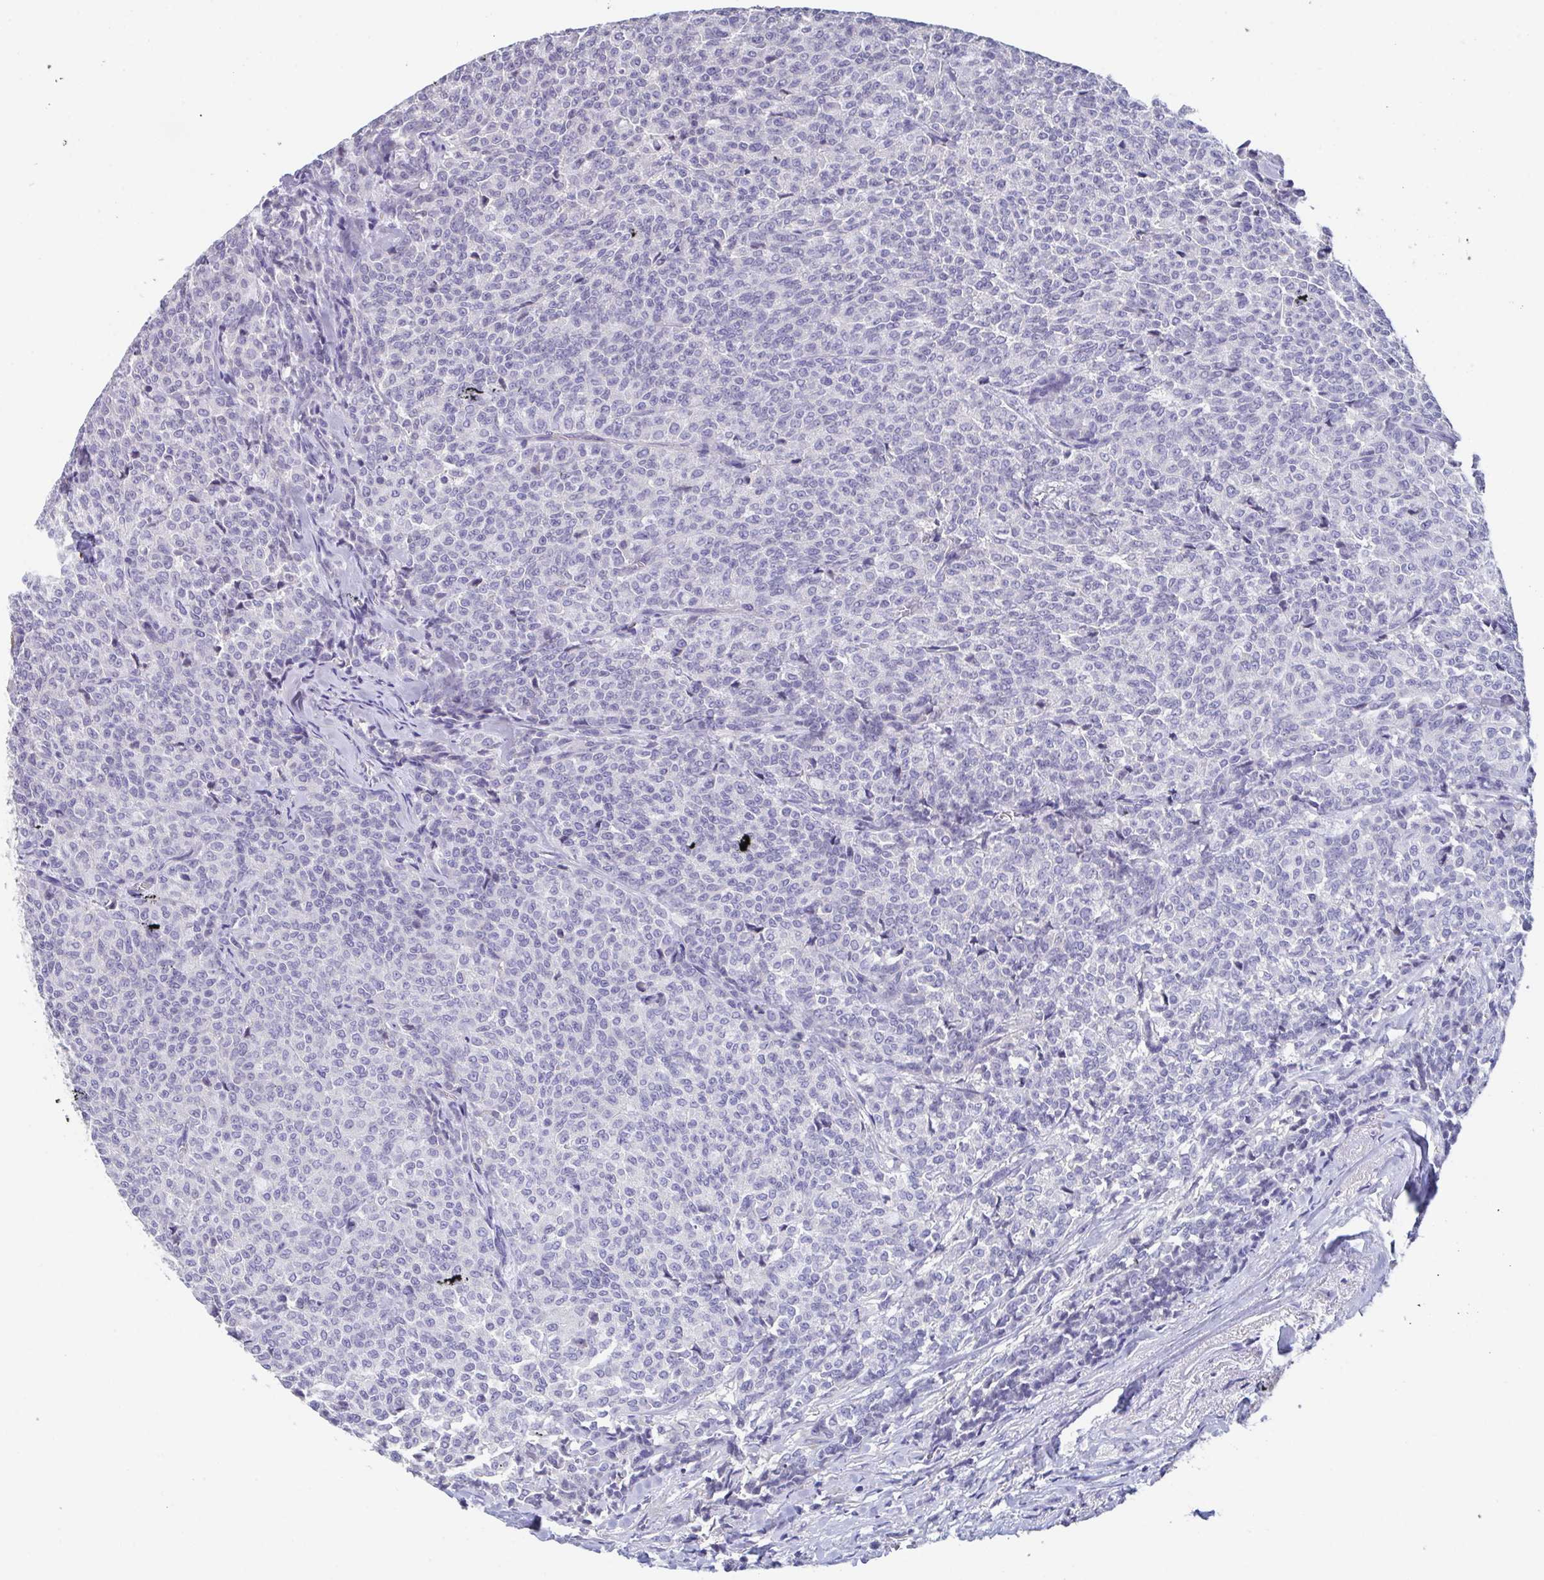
{"staining": {"intensity": "negative", "quantity": "none", "location": "none"}, "tissue": "breast cancer", "cell_type": "Tumor cells", "image_type": "cancer", "snomed": [{"axis": "morphology", "description": "Duct carcinoma"}, {"axis": "topography", "description": "Breast"}], "caption": "Breast cancer (invasive ductal carcinoma) was stained to show a protein in brown. There is no significant staining in tumor cells.", "gene": "LRRC58", "patient": {"sex": "female", "age": 91}}